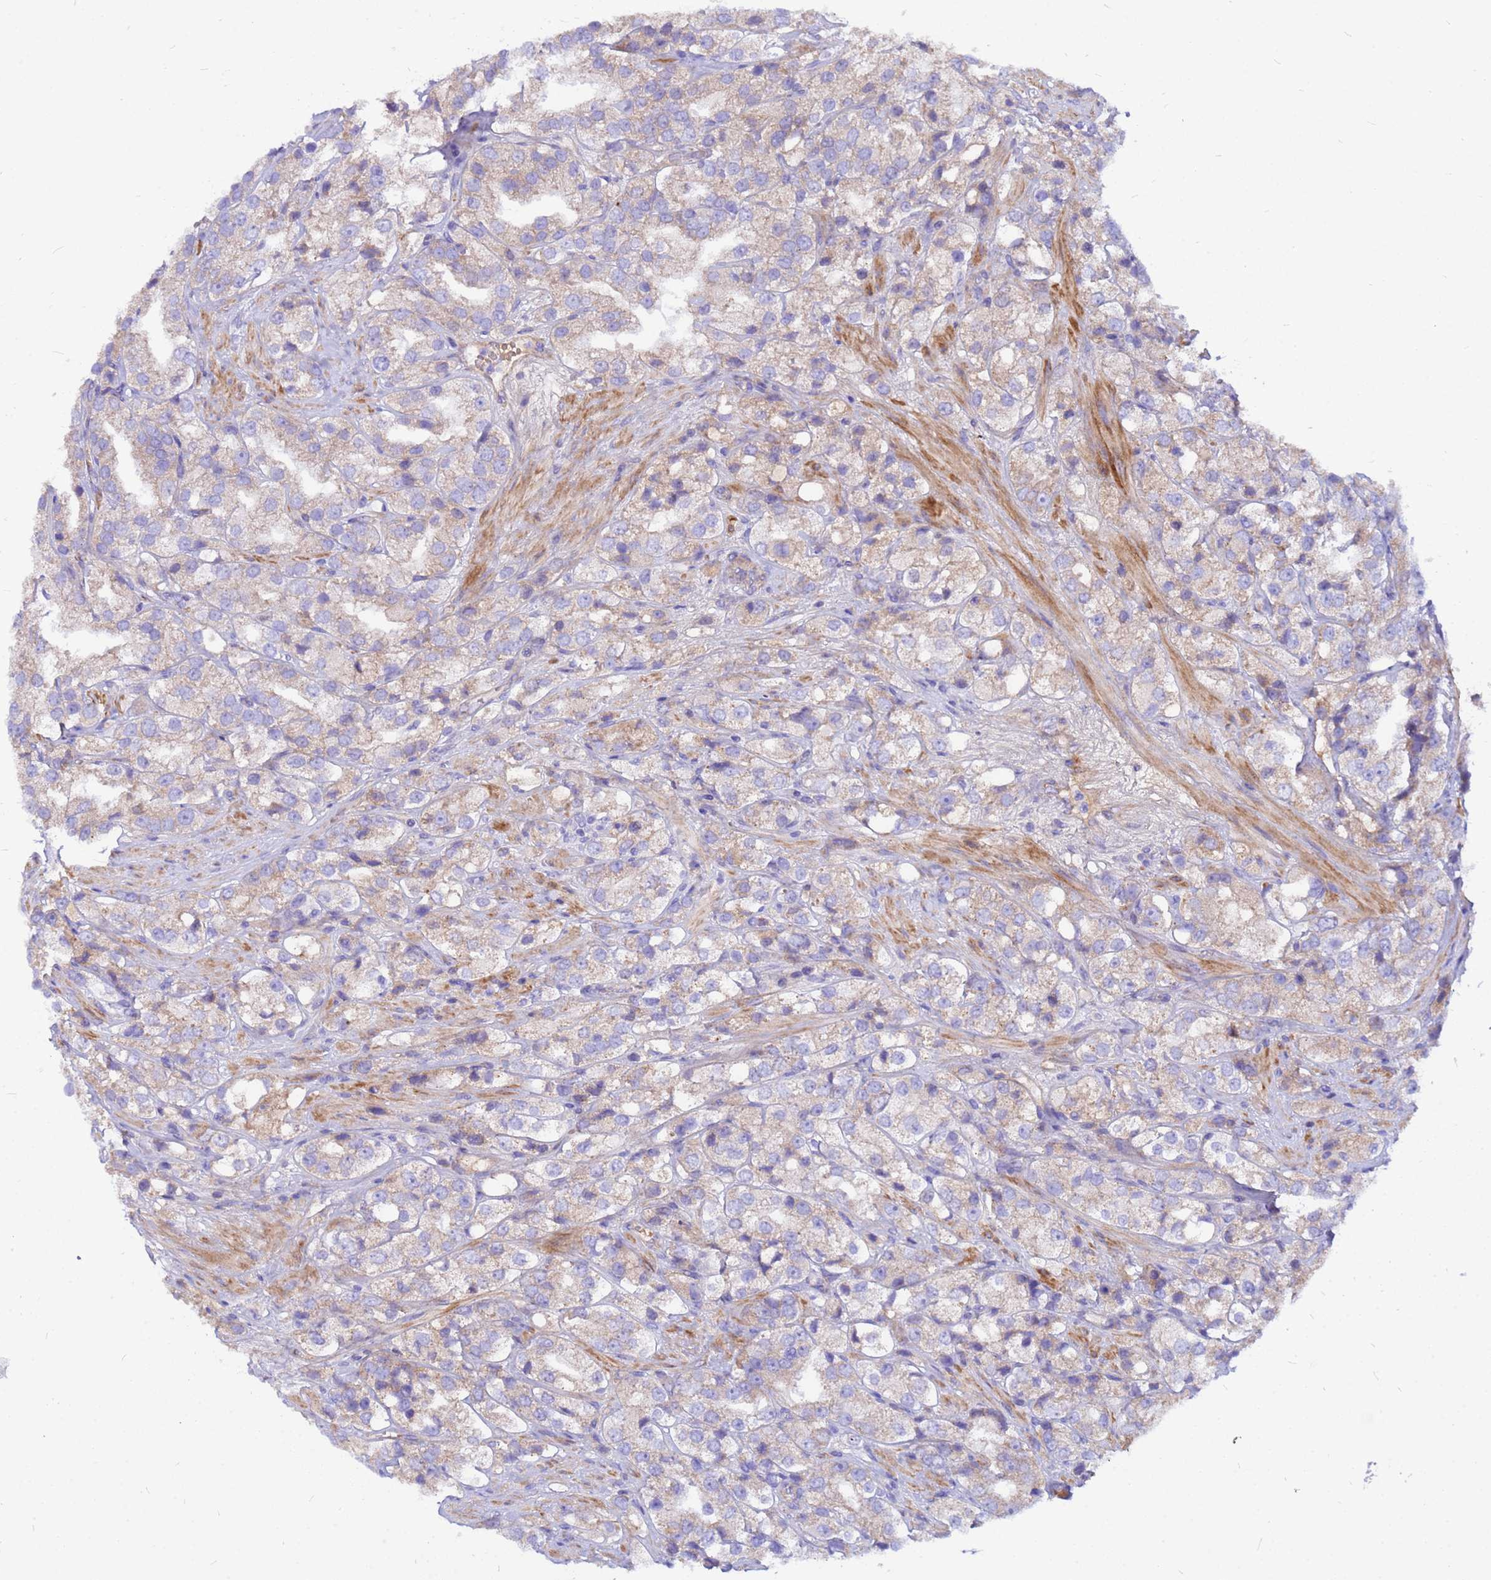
{"staining": {"intensity": "weak", "quantity": "25%-75%", "location": "cytoplasmic/membranous"}, "tissue": "prostate cancer", "cell_type": "Tumor cells", "image_type": "cancer", "snomed": [{"axis": "morphology", "description": "Adenocarcinoma, NOS"}, {"axis": "topography", "description": "Prostate"}], "caption": "The image shows a brown stain indicating the presence of a protein in the cytoplasmic/membranous of tumor cells in prostate cancer. (Stains: DAB in brown, nuclei in blue, Microscopy: brightfield microscopy at high magnification).", "gene": "CRHBP", "patient": {"sex": "male", "age": 79}}